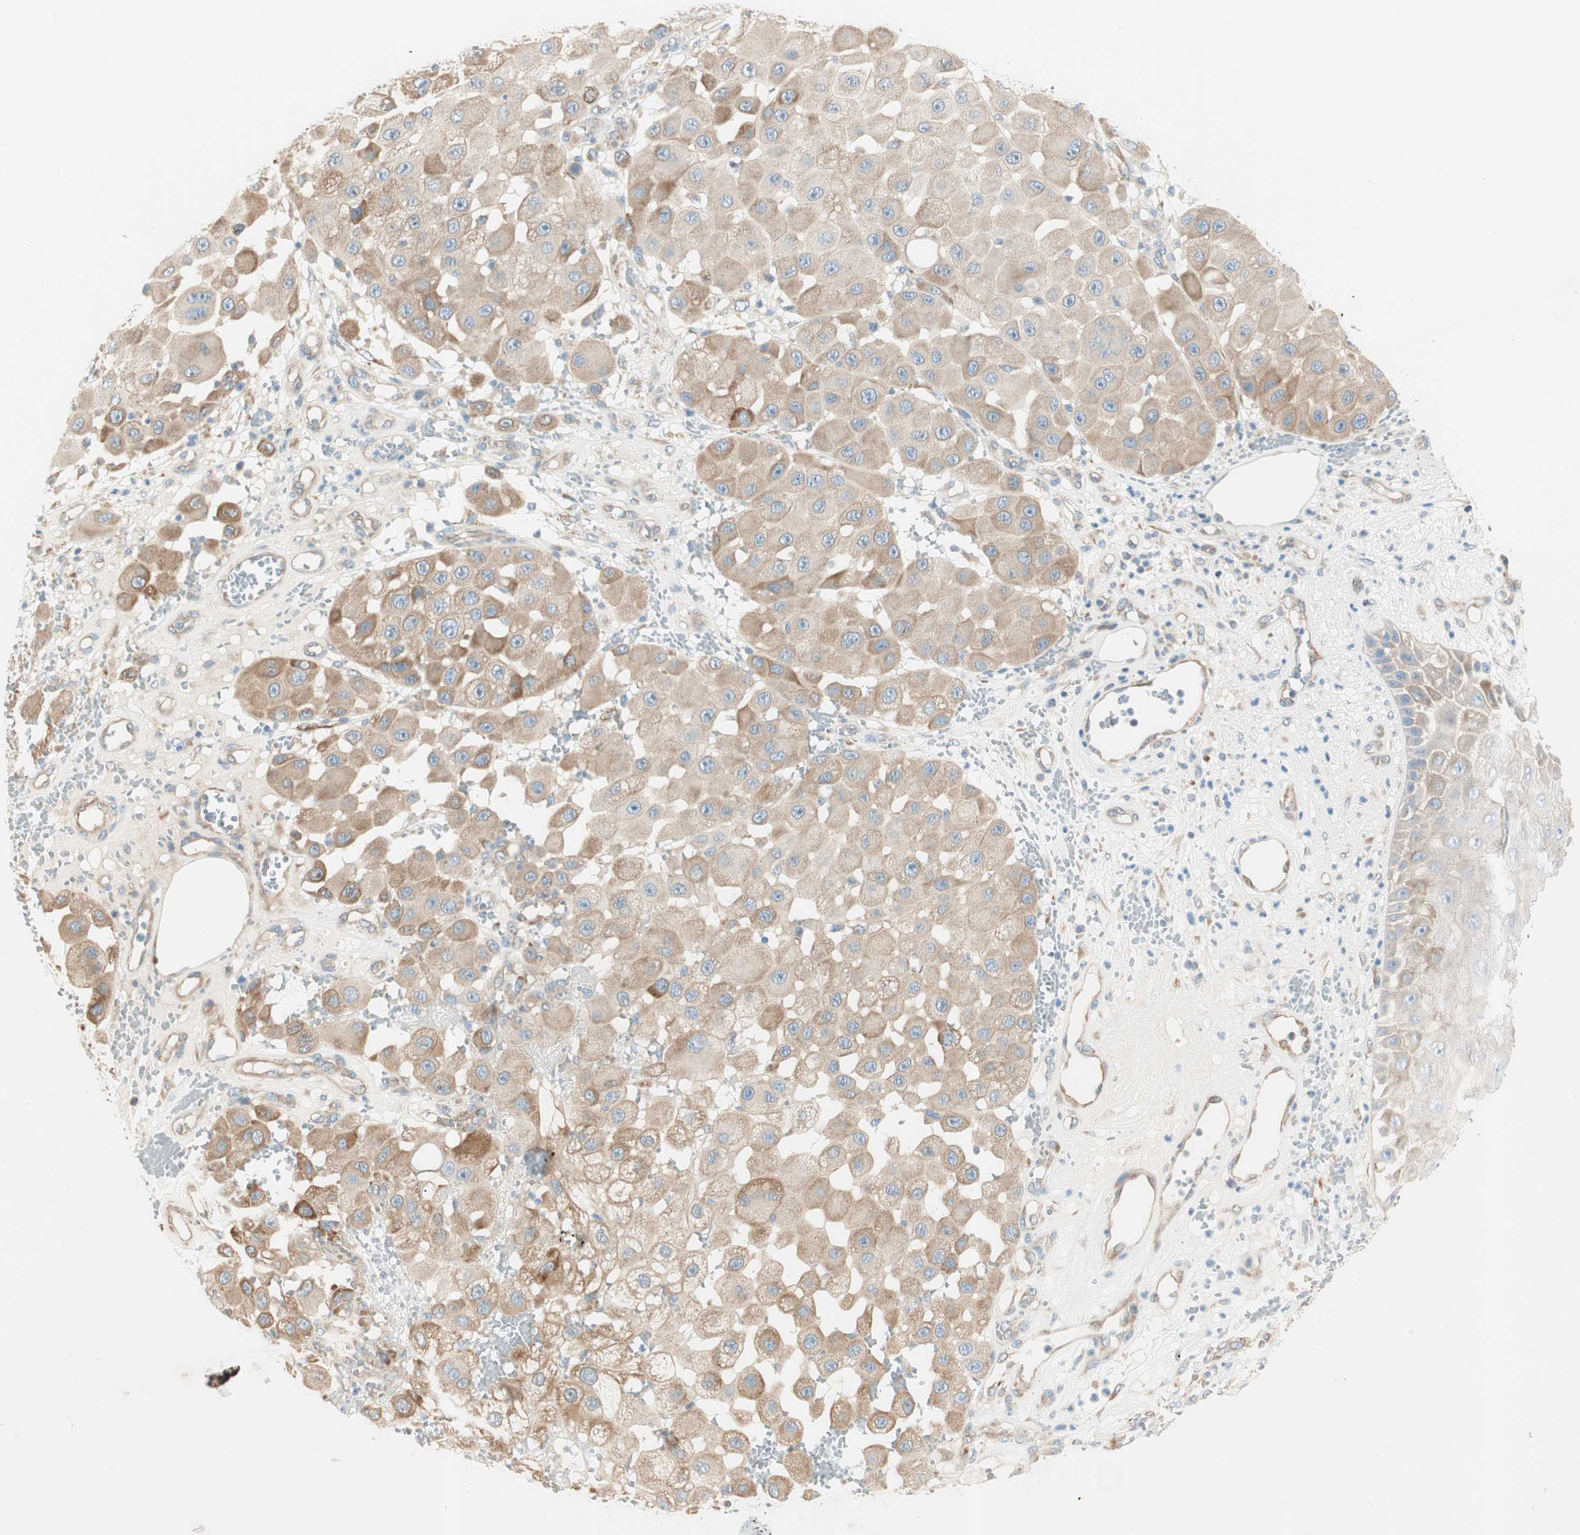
{"staining": {"intensity": "weak", "quantity": "25%-75%", "location": "cytoplasmic/membranous"}, "tissue": "melanoma", "cell_type": "Tumor cells", "image_type": "cancer", "snomed": [{"axis": "morphology", "description": "Malignant melanoma, NOS"}, {"axis": "topography", "description": "Skin"}], "caption": "Malignant melanoma stained for a protein (brown) exhibits weak cytoplasmic/membranous positive staining in approximately 25%-75% of tumor cells.", "gene": "CDK3", "patient": {"sex": "female", "age": 81}}